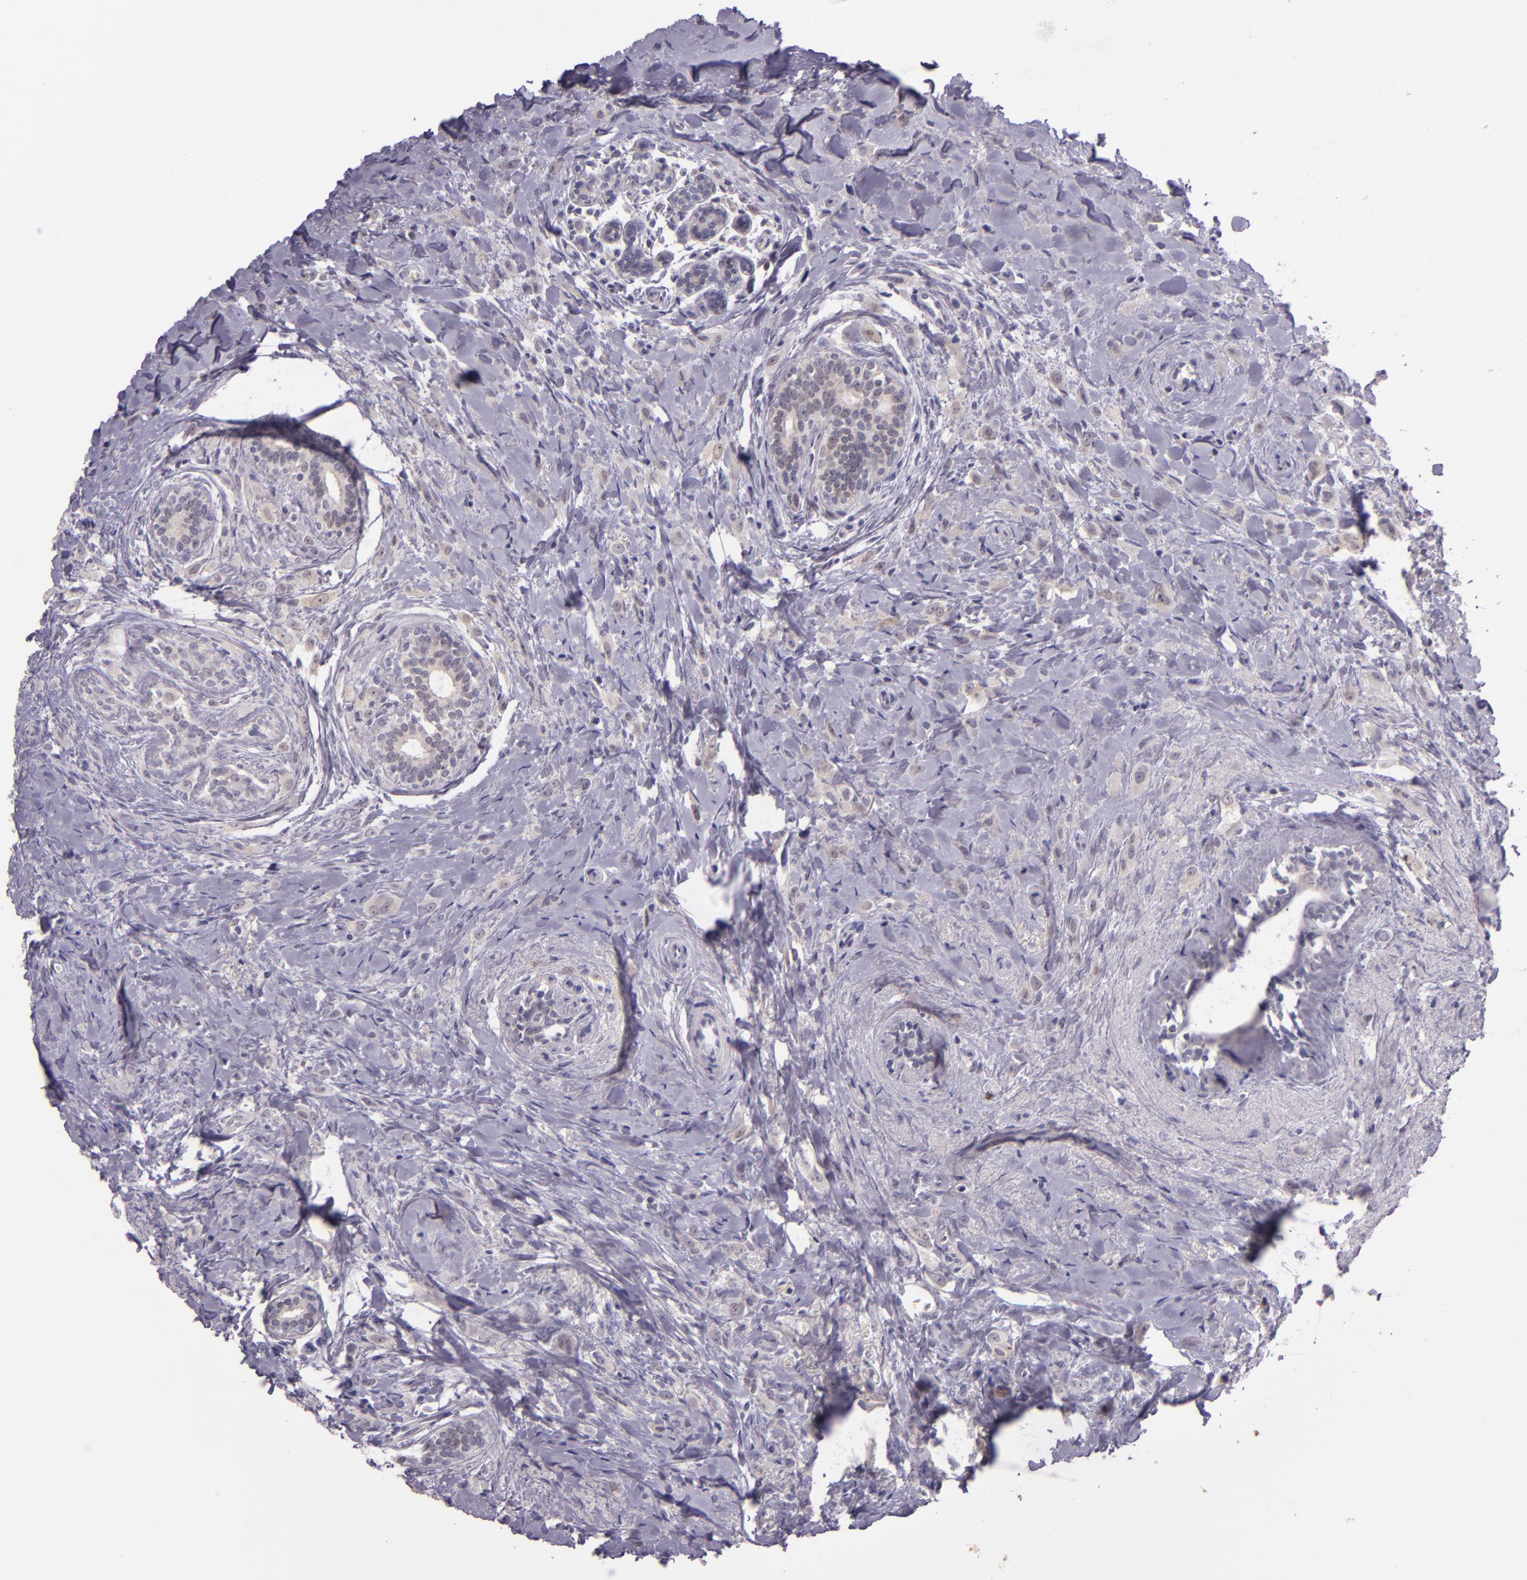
{"staining": {"intensity": "weak", "quantity": "25%-75%", "location": "cytoplasmic/membranous,nuclear"}, "tissue": "breast cancer", "cell_type": "Tumor cells", "image_type": "cancer", "snomed": [{"axis": "morphology", "description": "Lobular carcinoma"}, {"axis": "topography", "description": "Breast"}], "caption": "Immunohistochemical staining of breast cancer (lobular carcinoma) shows low levels of weak cytoplasmic/membranous and nuclear expression in approximately 25%-75% of tumor cells.", "gene": "HSPA8", "patient": {"sex": "female", "age": 57}}